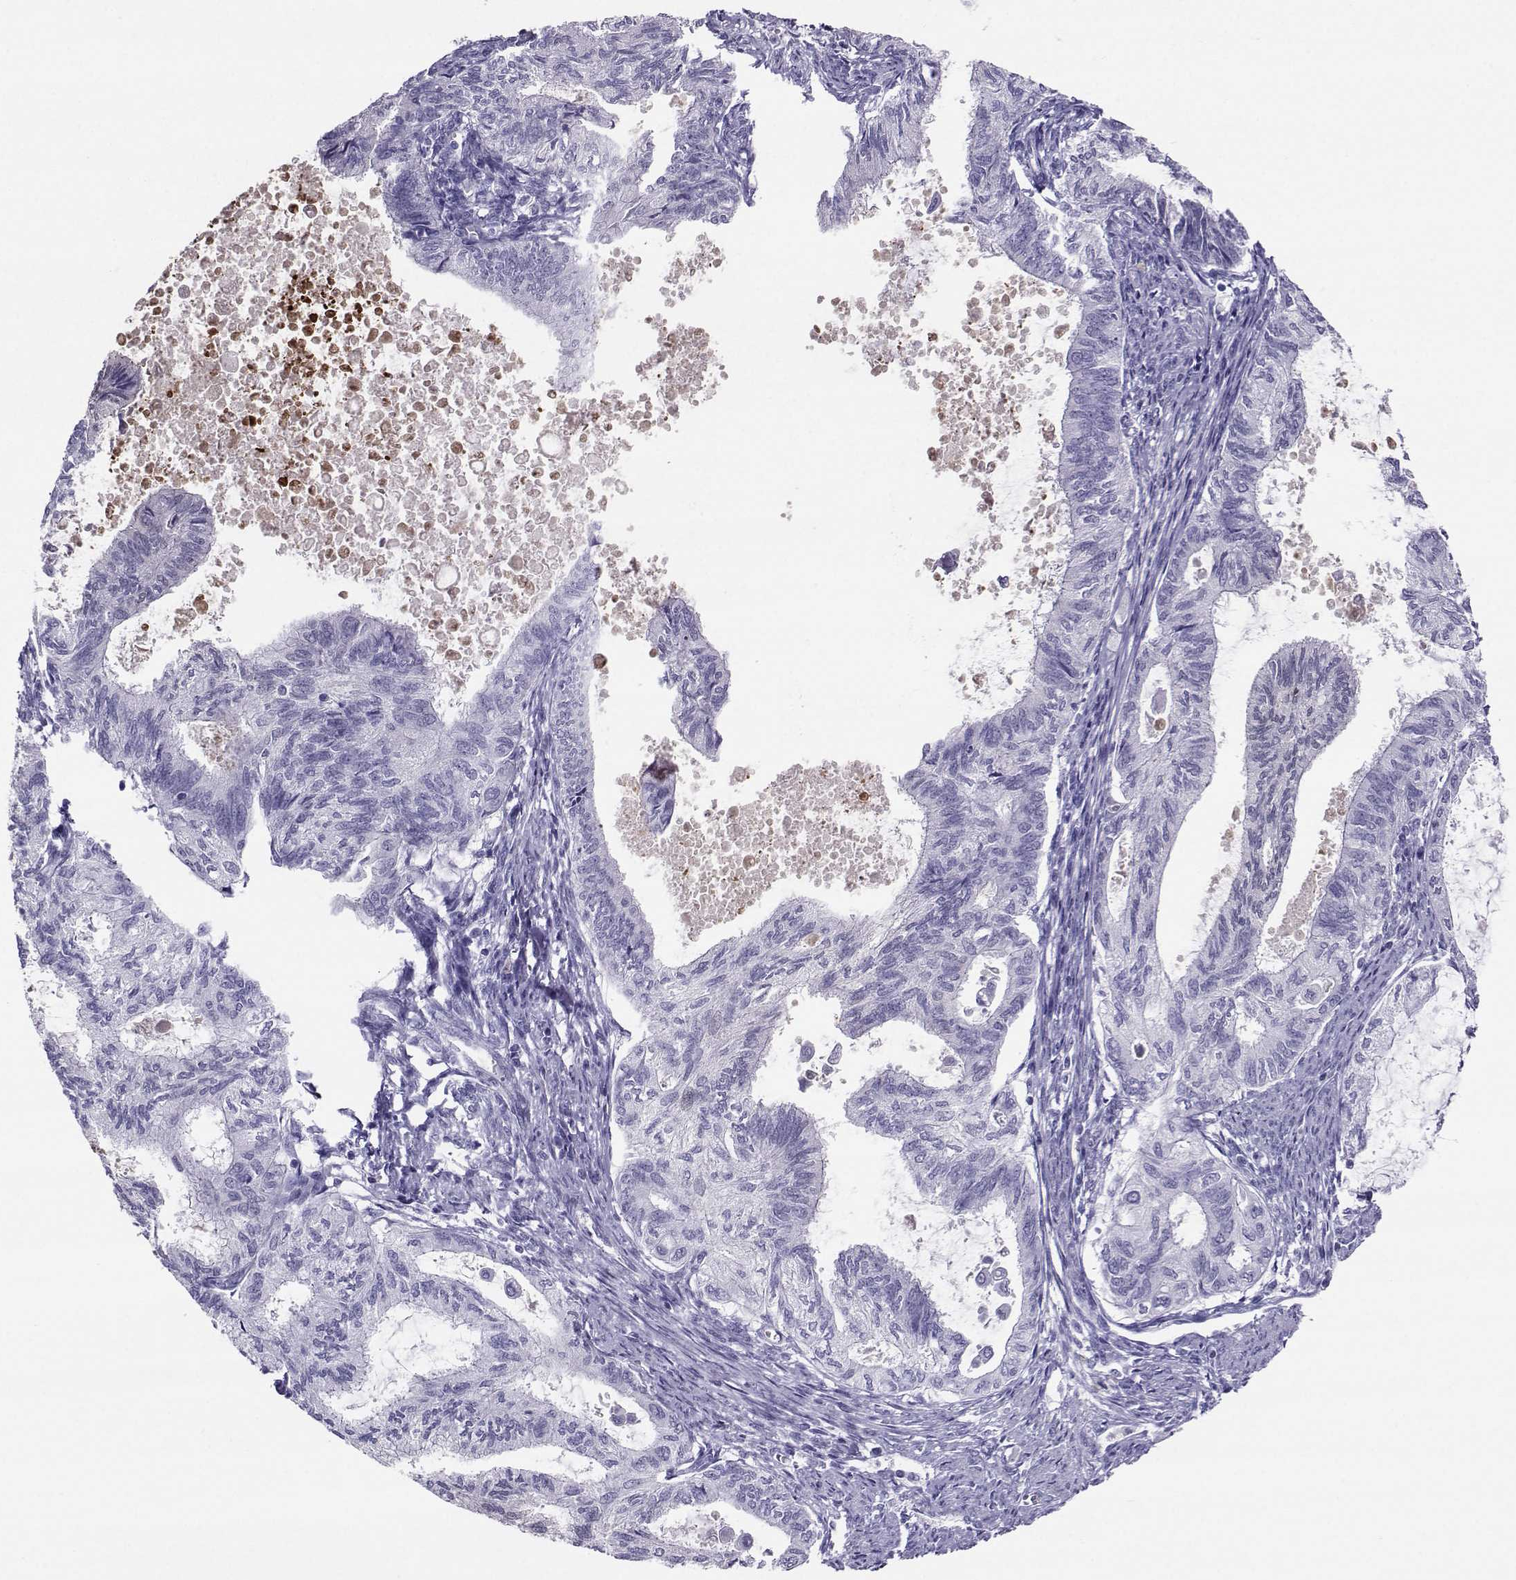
{"staining": {"intensity": "negative", "quantity": "none", "location": "none"}, "tissue": "endometrial cancer", "cell_type": "Tumor cells", "image_type": "cancer", "snomed": [{"axis": "morphology", "description": "Adenocarcinoma, NOS"}, {"axis": "topography", "description": "Endometrium"}], "caption": "This histopathology image is of endometrial cancer stained with IHC to label a protein in brown with the nuclei are counter-stained blue. There is no expression in tumor cells.", "gene": "PGK1", "patient": {"sex": "female", "age": 86}}